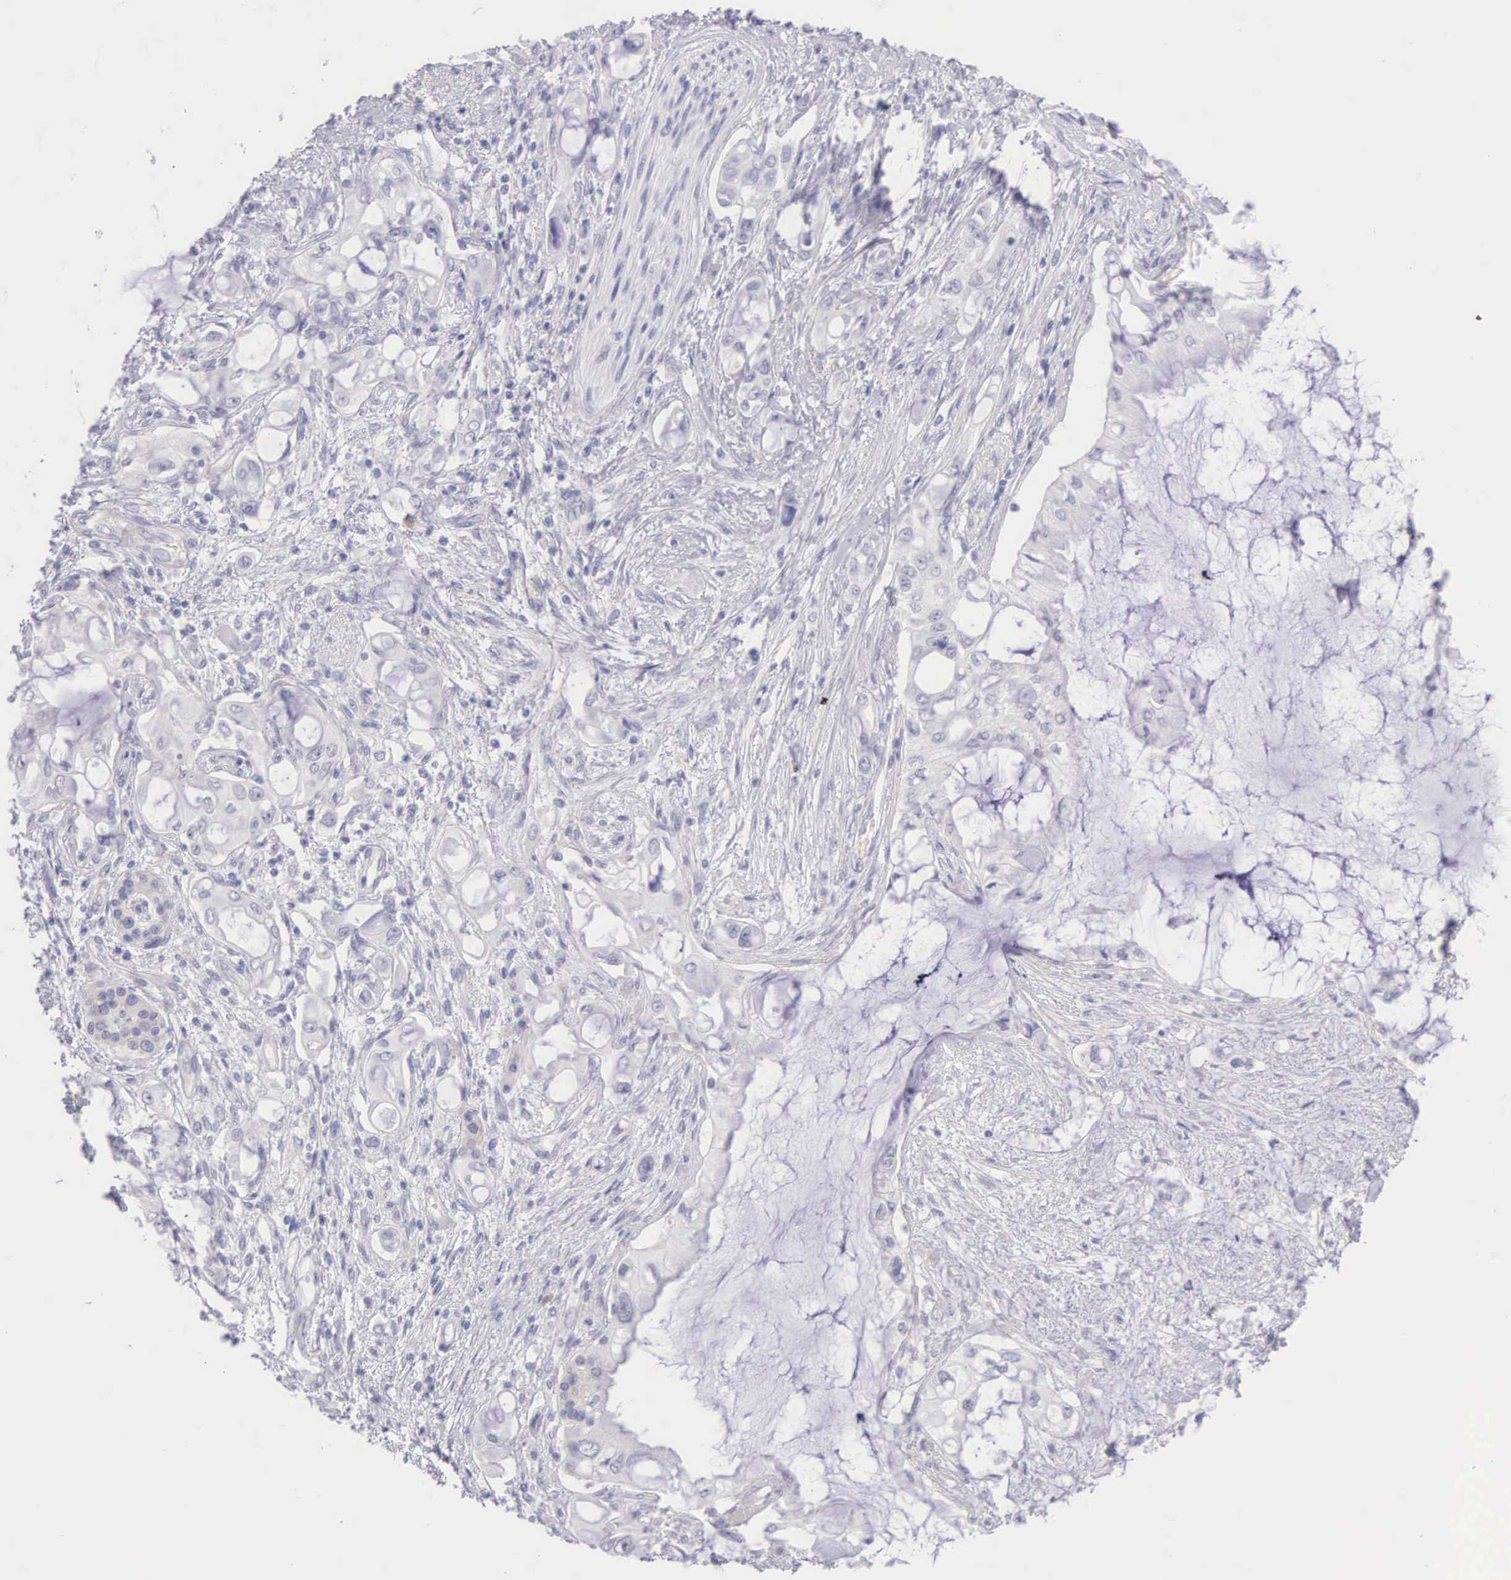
{"staining": {"intensity": "weak", "quantity": "<25%", "location": "cytoplasmic/membranous"}, "tissue": "pancreatic cancer", "cell_type": "Tumor cells", "image_type": "cancer", "snomed": [{"axis": "morphology", "description": "Adenocarcinoma, NOS"}, {"axis": "topography", "description": "Pancreas"}], "caption": "There is no significant staining in tumor cells of pancreatic cancer (adenocarcinoma).", "gene": "ARFGAP3", "patient": {"sex": "female", "age": 70}}